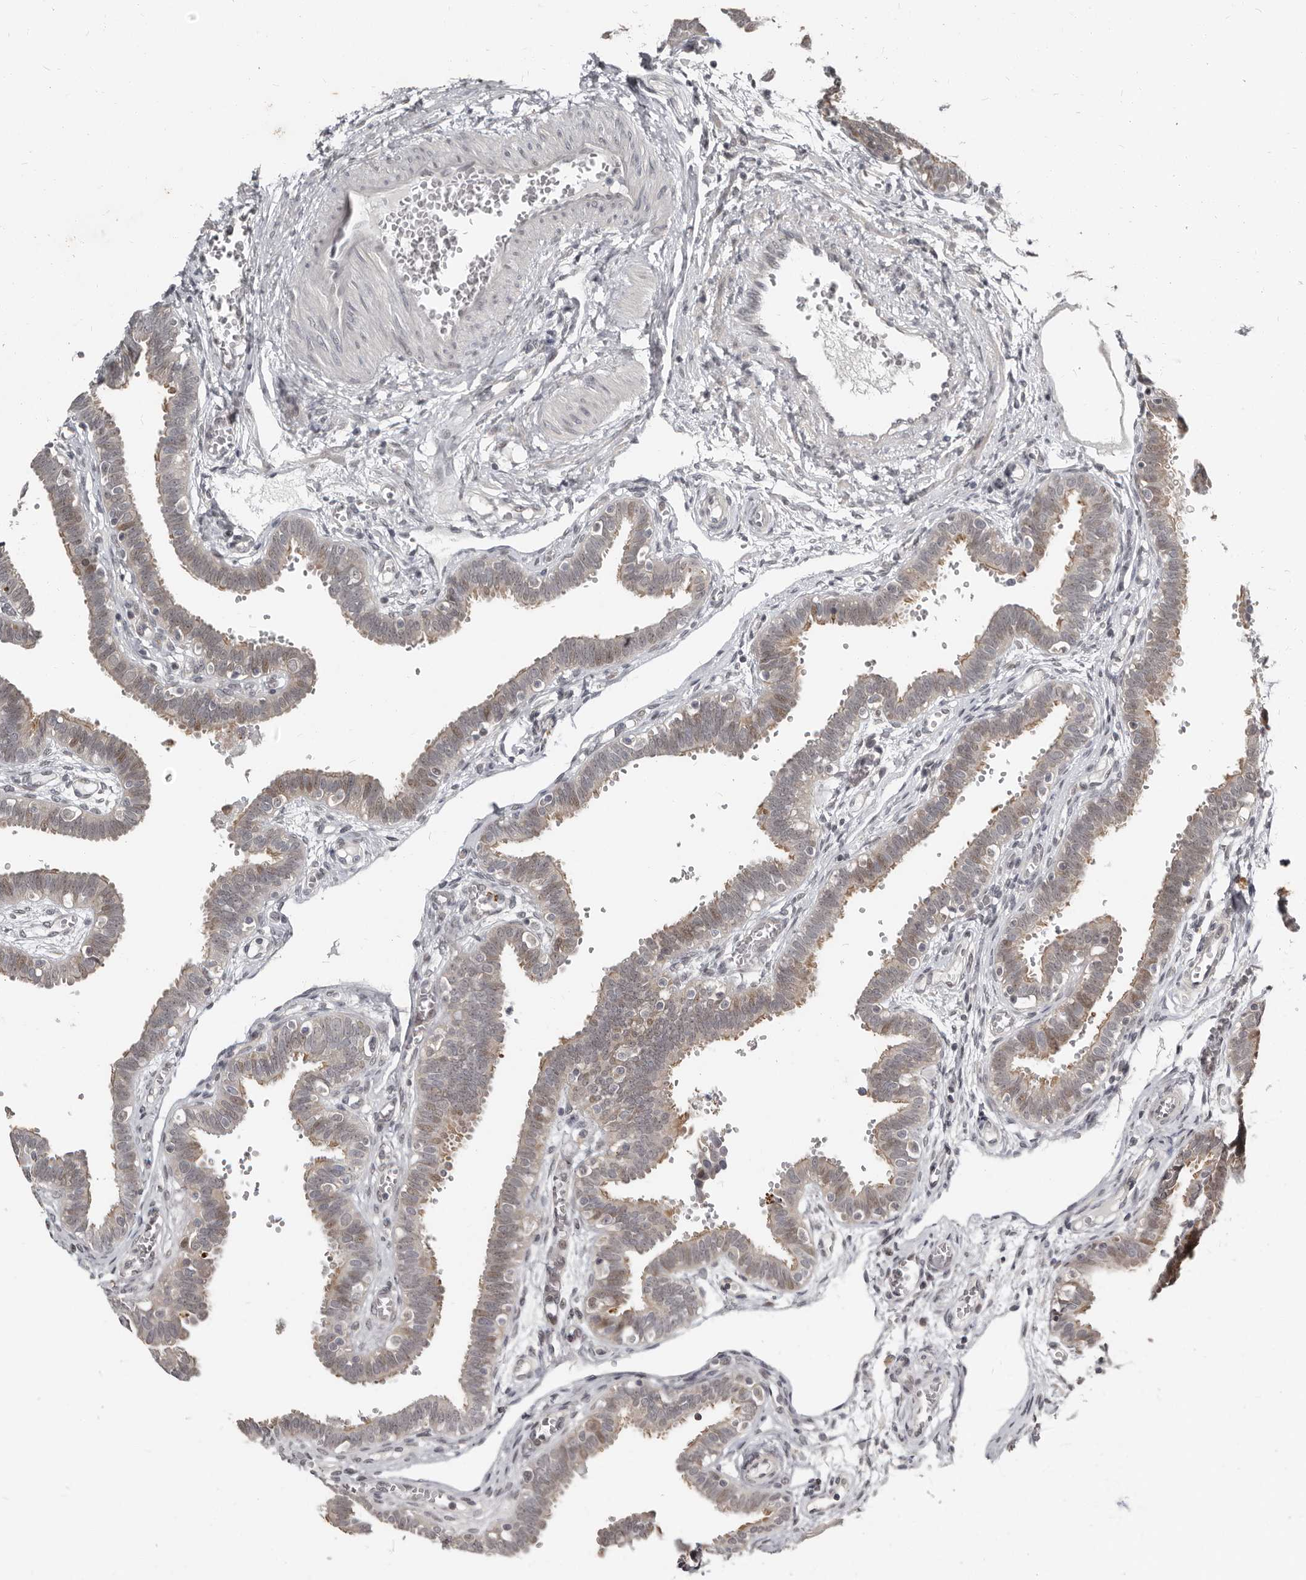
{"staining": {"intensity": "weak", "quantity": "25%-75%", "location": "cytoplasmic/membranous,nuclear"}, "tissue": "fallopian tube", "cell_type": "Glandular cells", "image_type": "normal", "snomed": [{"axis": "morphology", "description": "Normal tissue, NOS"}, {"axis": "topography", "description": "Fallopian tube"}, {"axis": "topography", "description": "Placenta"}], "caption": "This micrograph shows unremarkable fallopian tube stained with IHC to label a protein in brown. The cytoplasmic/membranous,nuclear of glandular cells show weak positivity for the protein. Nuclei are counter-stained blue.", "gene": "APOL6", "patient": {"sex": "female", "age": 32}}